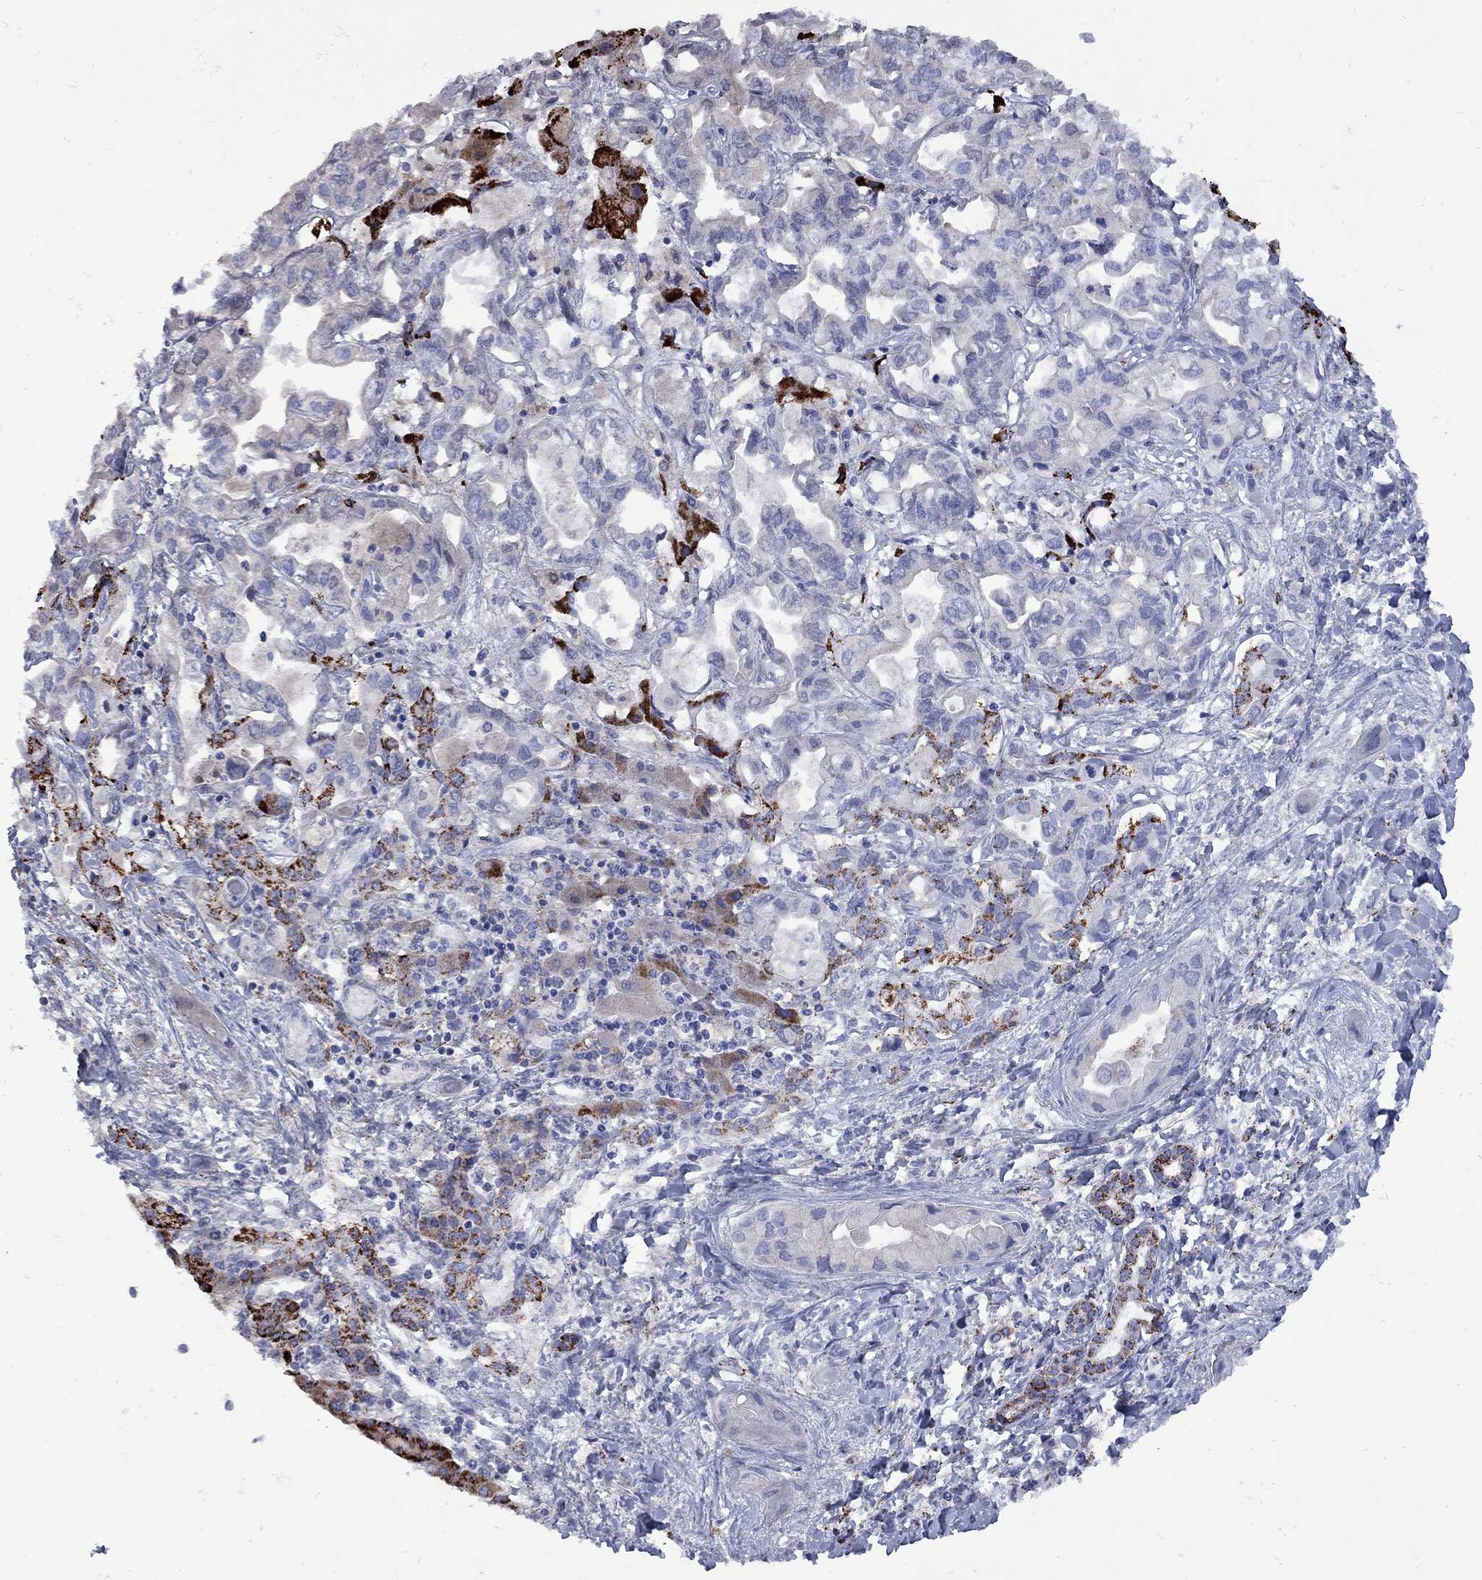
{"staining": {"intensity": "strong", "quantity": "<25%", "location": "cytoplasmic/membranous"}, "tissue": "liver cancer", "cell_type": "Tumor cells", "image_type": "cancer", "snomed": [{"axis": "morphology", "description": "Cholangiocarcinoma"}, {"axis": "topography", "description": "Liver"}], "caption": "A medium amount of strong cytoplasmic/membranous staining is present in about <25% of tumor cells in liver cancer (cholangiocarcinoma) tissue. (DAB (3,3'-diaminobenzidine) = brown stain, brightfield microscopy at high magnification).", "gene": "SESTD1", "patient": {"sex": "female", "age": 64}}